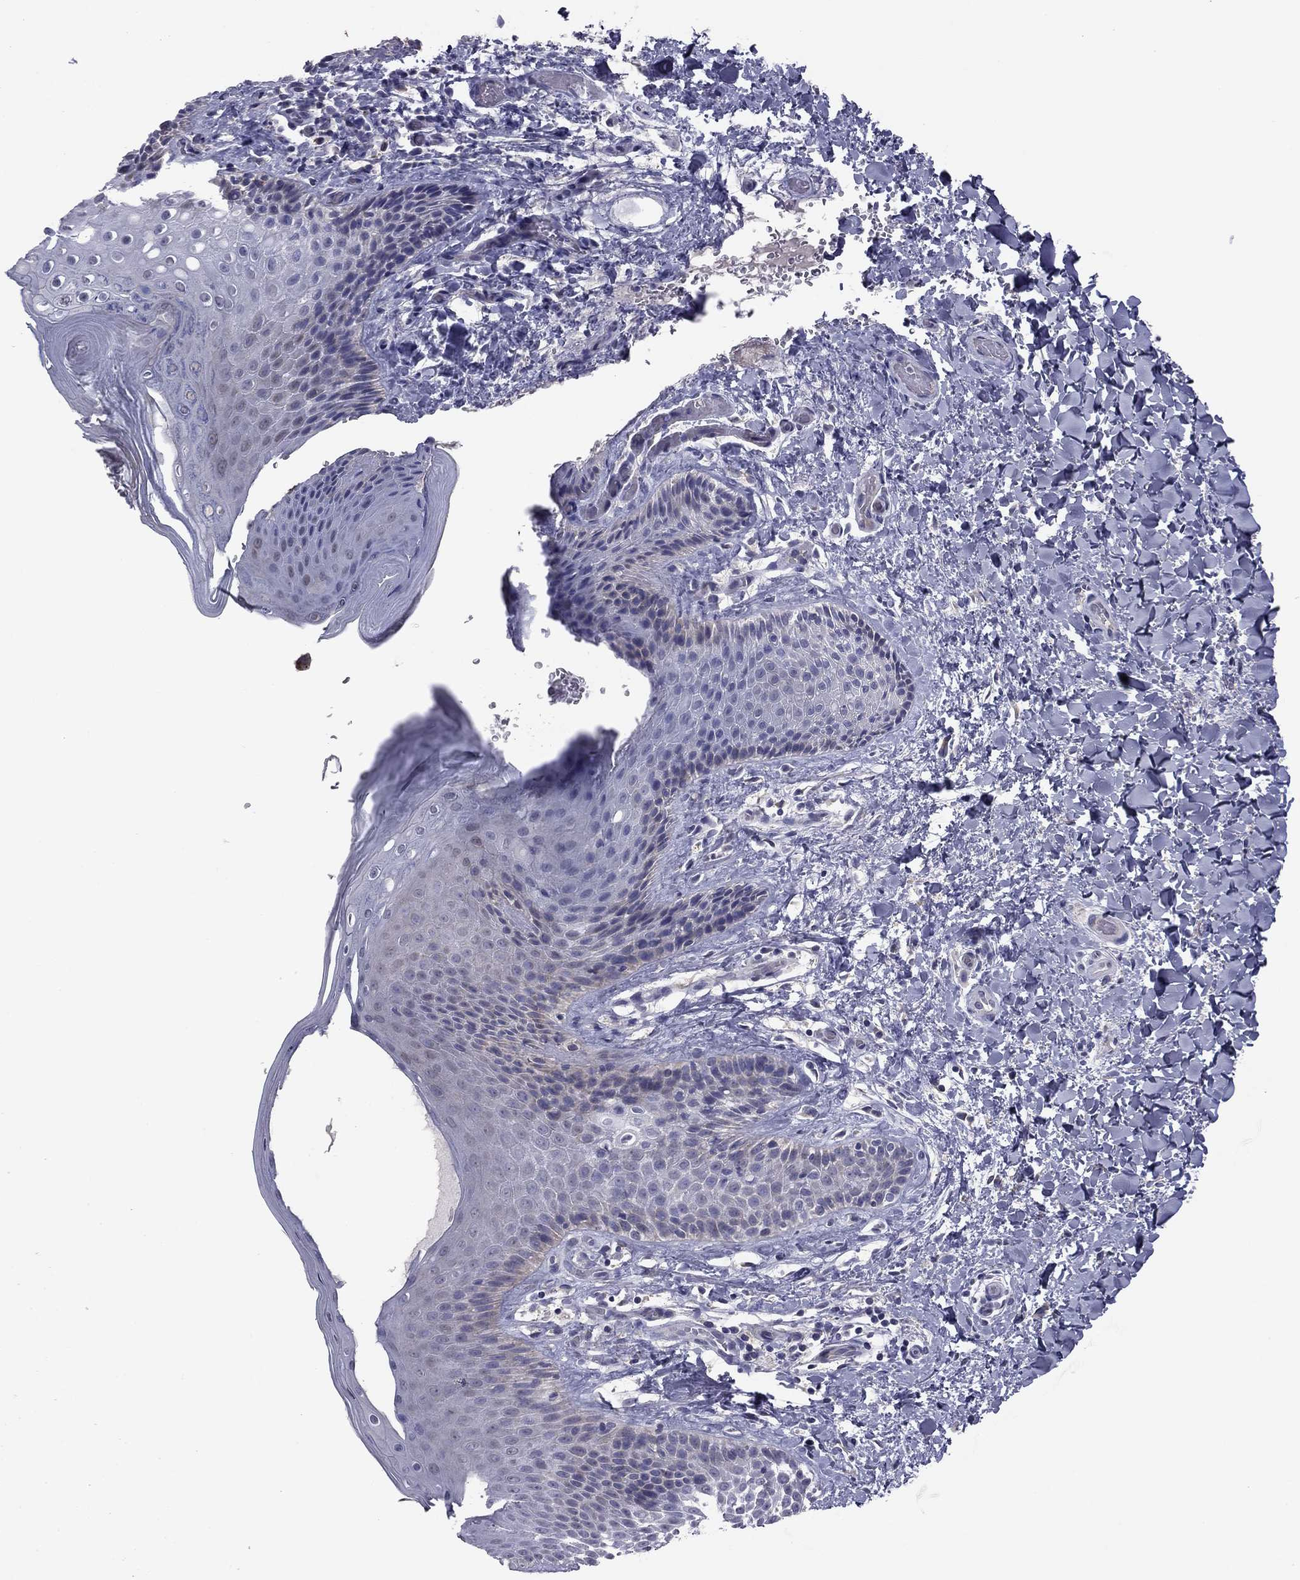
{"staining": {"intensity": "weak", "quantity": "25%-75%", "location": "cytoplasmic/membranous"}, "tissue": "skin", "cell_type": "Epidermal cells", "image_type": "normal", "snomed": [{"axis": "morphology", "description": "Normal tissue, NOS"}, {"axis": "topography", "description": "Anal"}], "caption": "Immunohistochemical staining of normal skin shows low levels of weak cytoplasmic/membranous staining in about 25%-75% of epidermal cells.", "gene": "PRRT2", "patient": {"sex": "male", "age": 36}}